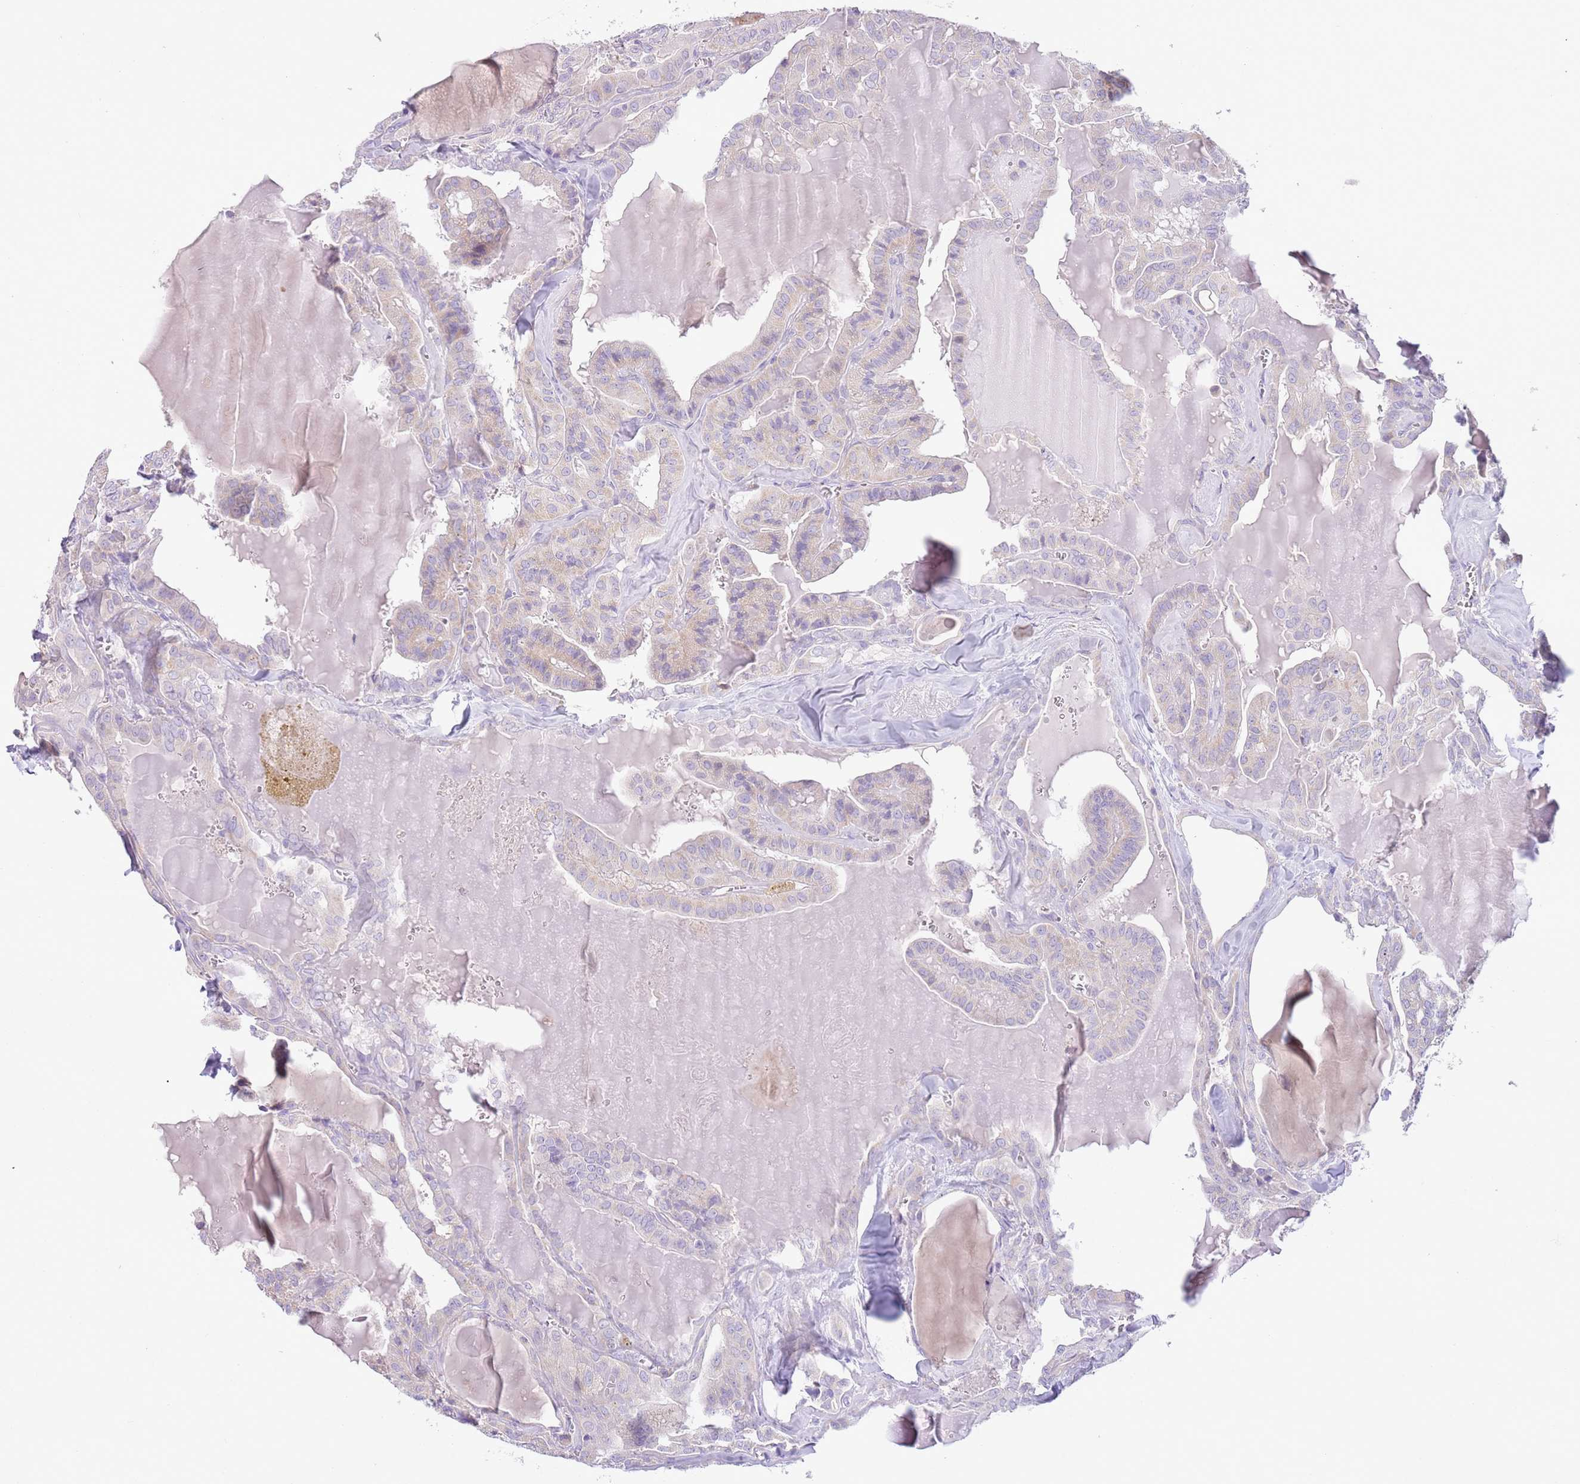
{"staining": {"intensity": "weak", "quantity": "<25%", "location": "cytoplasmic/membranous"}, "tissue": "thyroid cancer", "cell_type": "Tumor cells", "image_type": "cancer", "snomed": [{"axis": "morphology", "description": "Papillary adenocarcinoma, NOS"}, {"axis": "topography", "description": "Thyroid gland"}], "caption": "Immunohistochemical staining of human papillary adenocarcinoma (thyroid) displays no significant expression in tumor cells.", "gene": "ZNF697", "patient": {"sex": "male", "age": 52}}